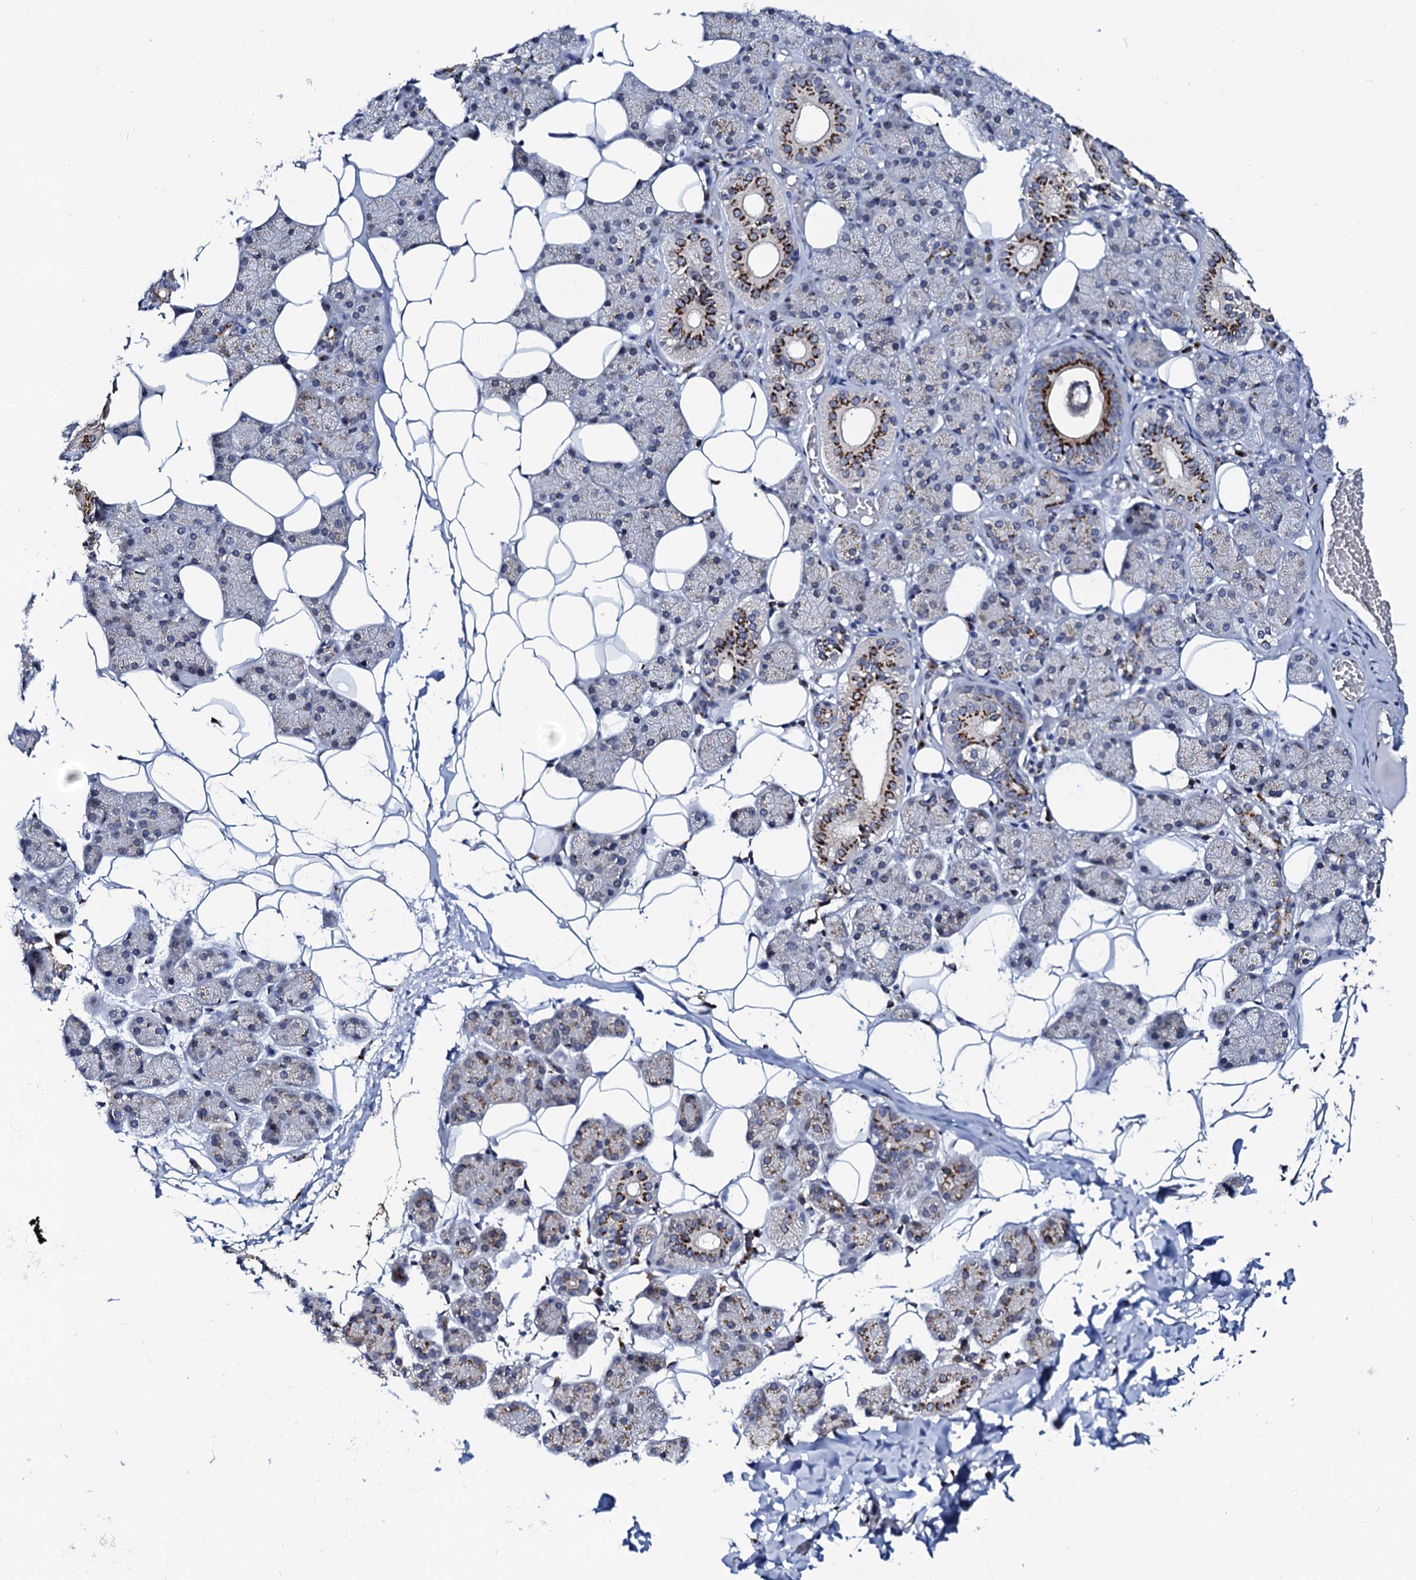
{"staining": {"intensity": "strong", "quantity": "<25%", "location": "cytoplasmic/membranous"}, "tissue": "salivary gland", "cell_type": "Glandular cells", "image_type": "normal", "snomed": [{"axis": "morphology", "description": "Normal tissue, NOS"}, {"axis": "topography", "description": "Salivary gland"}], "caption": "This is a photomicrograph of immunohistochemistry (IHC) staining of unremarkable salivary gland, which shows strong expression in the cytoplasmic/membranous of glandular cells.", "gene": "TMCO3", "patient": {"sex": "female", "age": 33}}